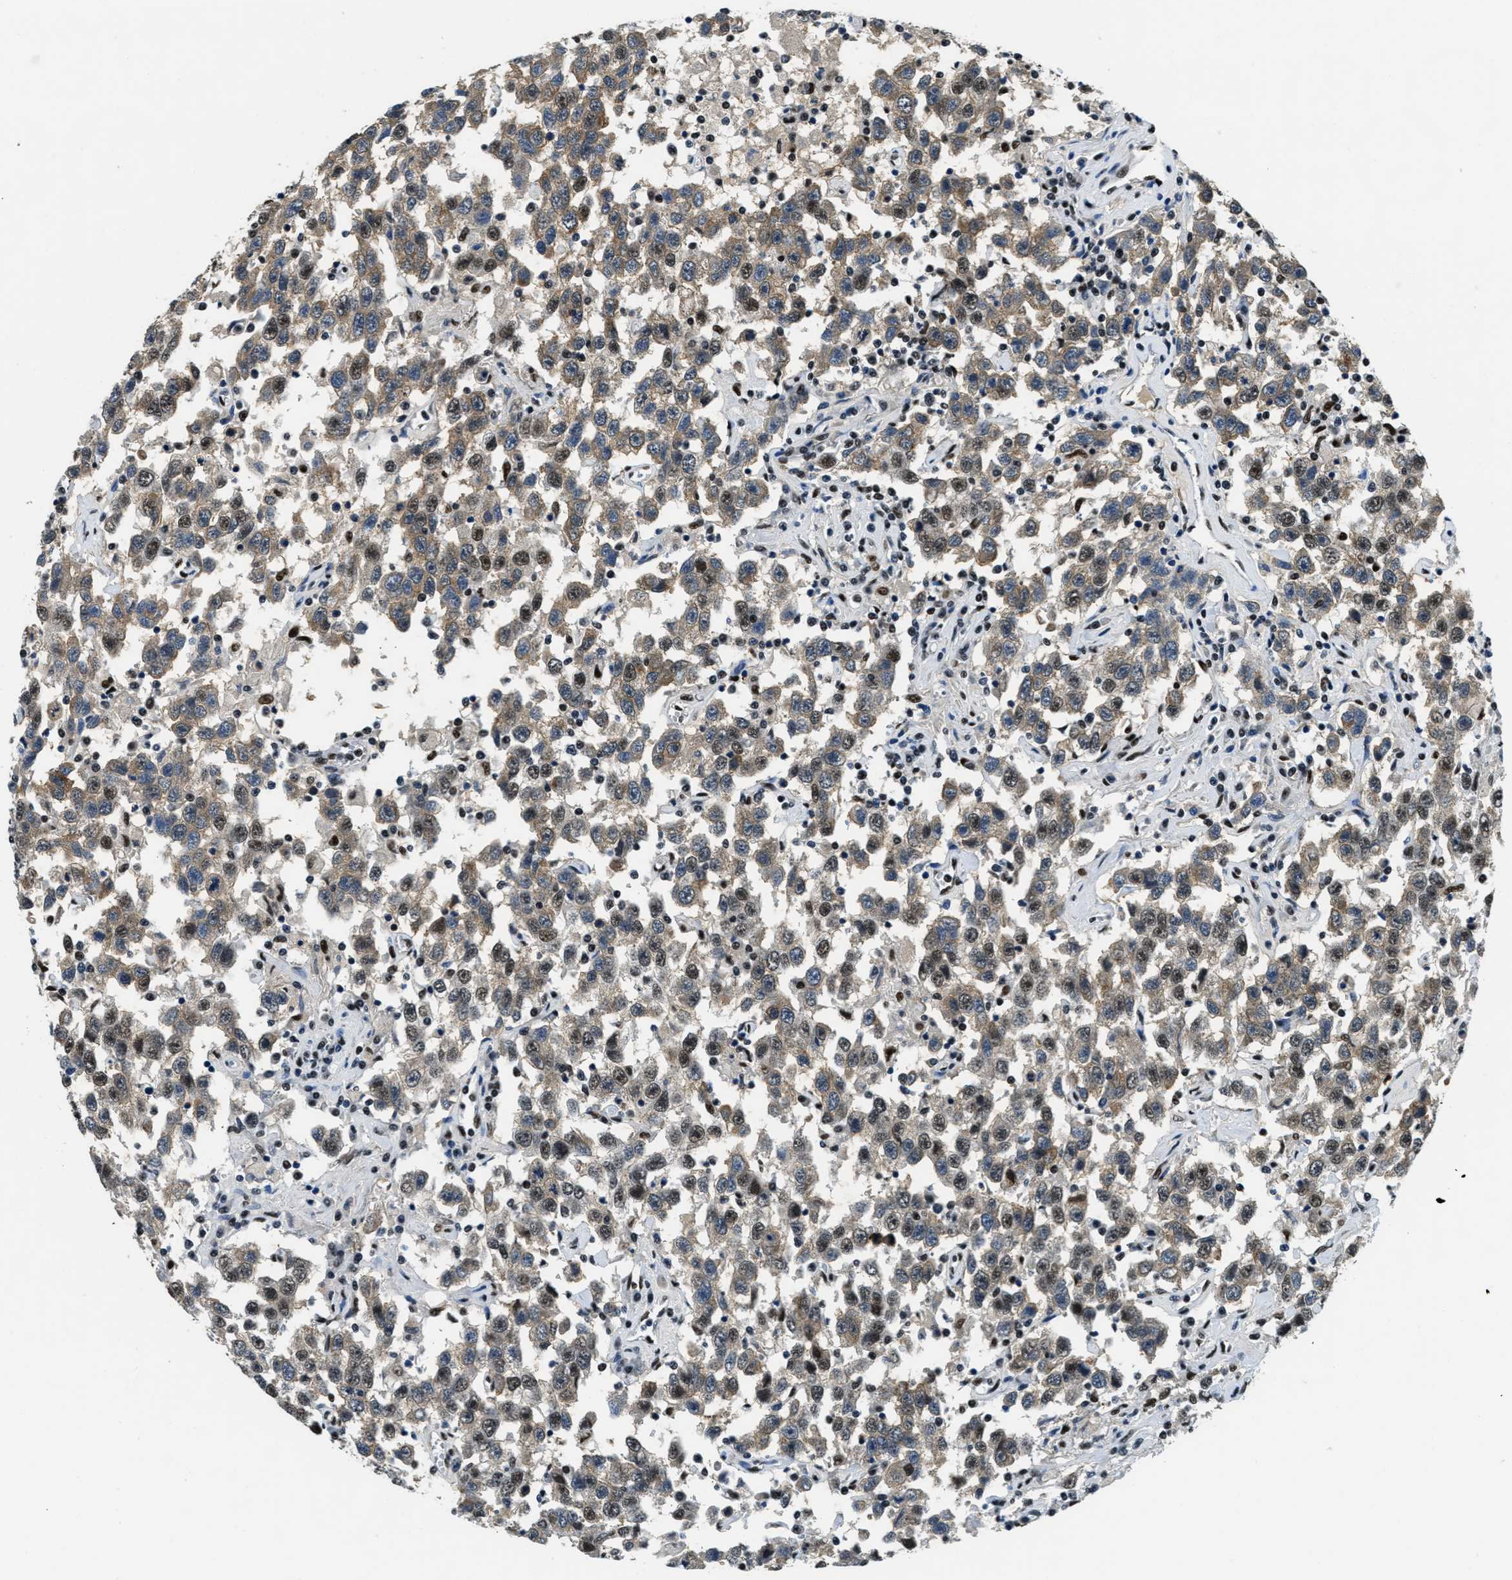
{"staining": {"intensity": "moderate", "quantity": ">75%", "location": "cytoplasmic/membranous,nuclear"}, "tissue": "testis cancer", "cell_type": "Tumor cells", "image_type": "cancer", "snomed": [{"axis": "morphology", "description": "Seminoma, NOS"}, {"axis": "topography", "description": "Testis"}], "caption": "A photomicrograph of human testis cancer (seminoma) stained for a protein shows moderate cytoplasmic/membranous and nuclear brown staining in tumor cells.", "gene": "SSB", "patient": {"sex": "male", "age": 41}}